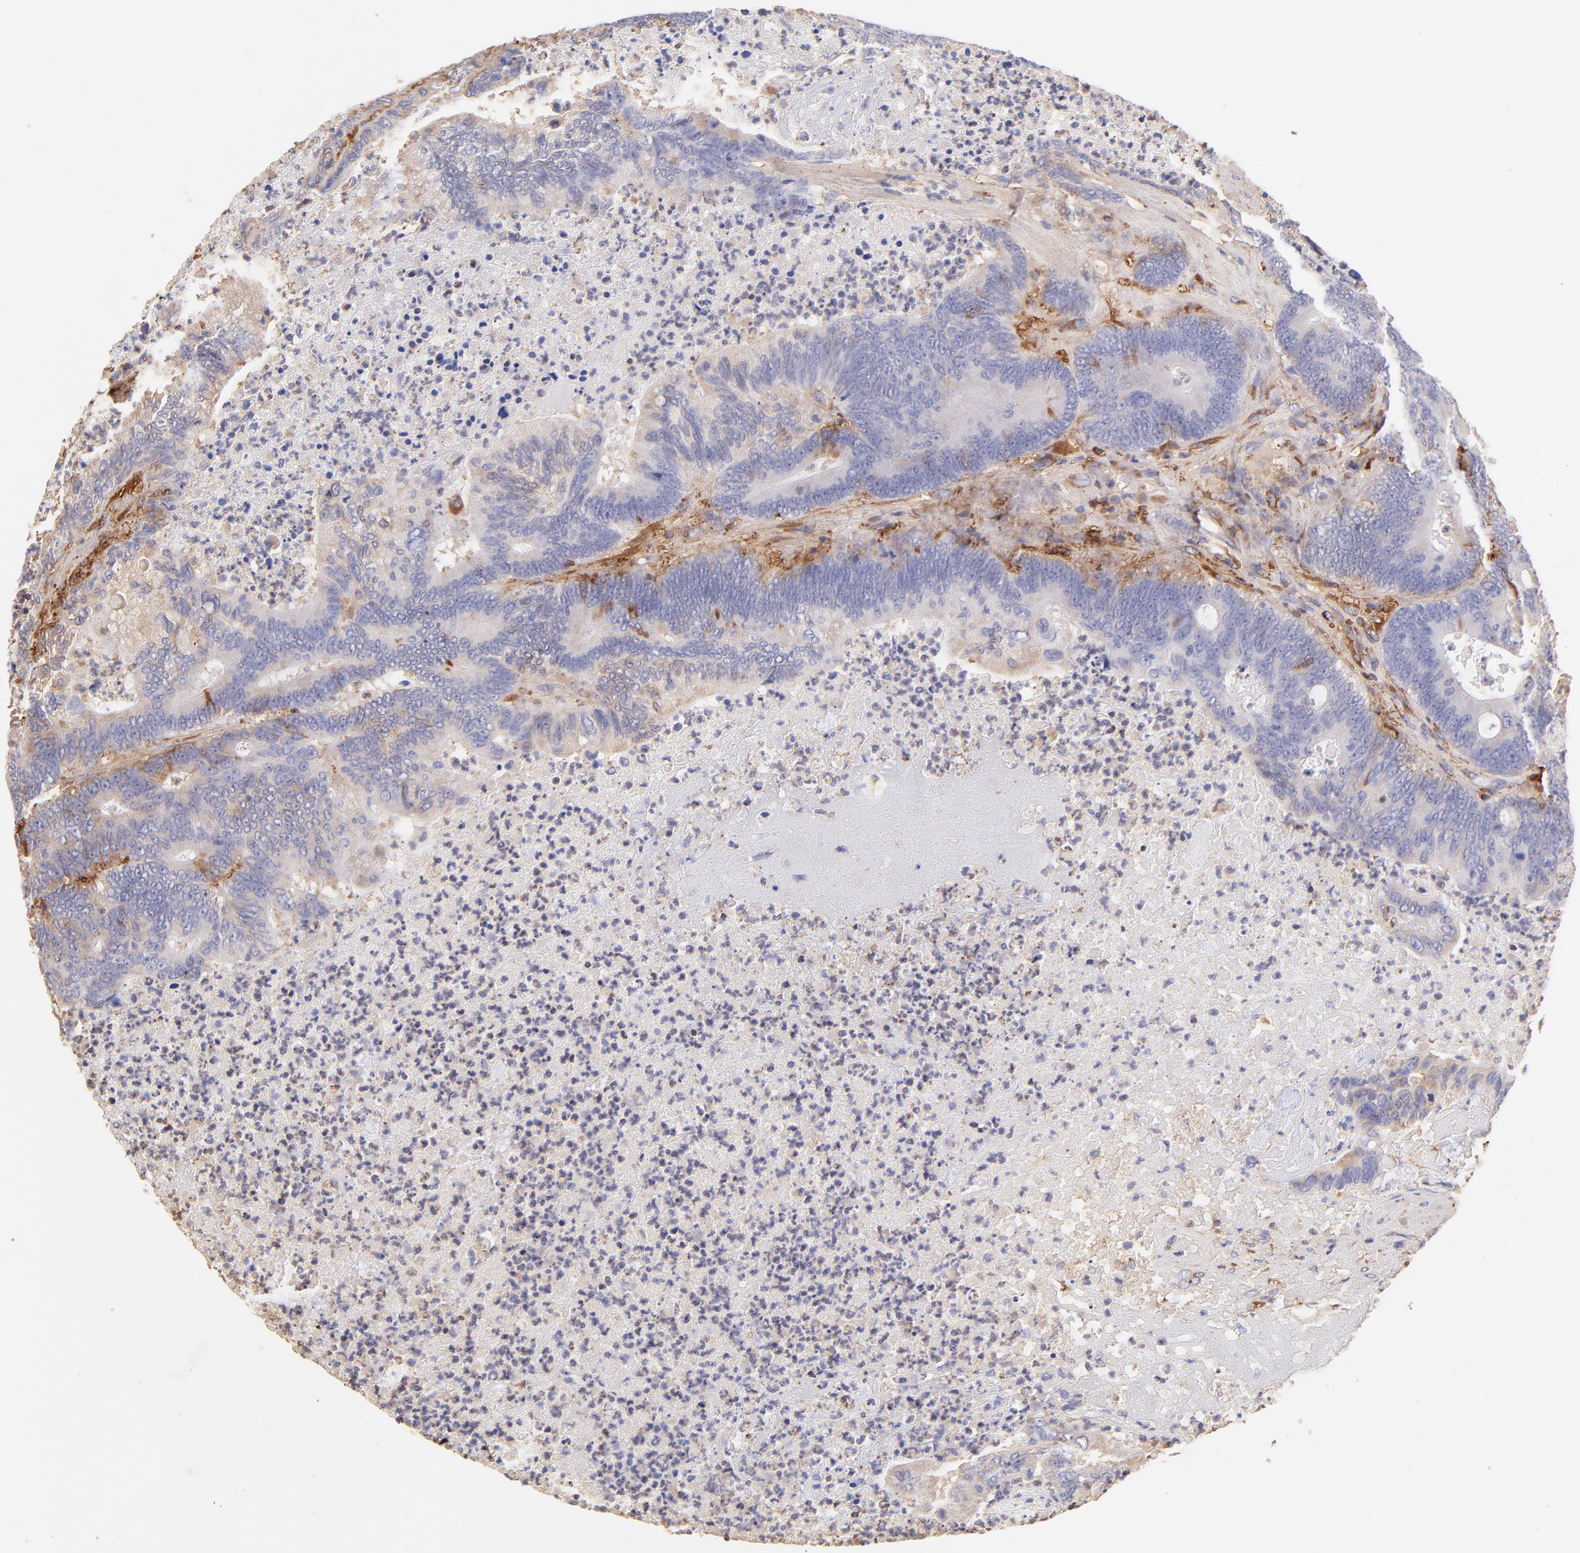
{"staining": {"intensity": "moderate", "quantity": ">75%", "location": "cytoplasmic/membranous"}, "tissue": "colorectal cancer", "cell_type": "Tumor cells", "image_type": "cancer", "snomed": [{"axis": "morphology", "description": "Adenocarcinoma, NOS"}, {"axis": "topography", "description": "Colon"}], "caption": "High-power microscopy captured an IHC micrograph of colorectal cancer (adenocarcinoma), revealing moderate cytoplasmic/membranous expression in about >75% of tumor cells.", "gene": "BGN", "patient": {"sex": "male", "age": 65}}